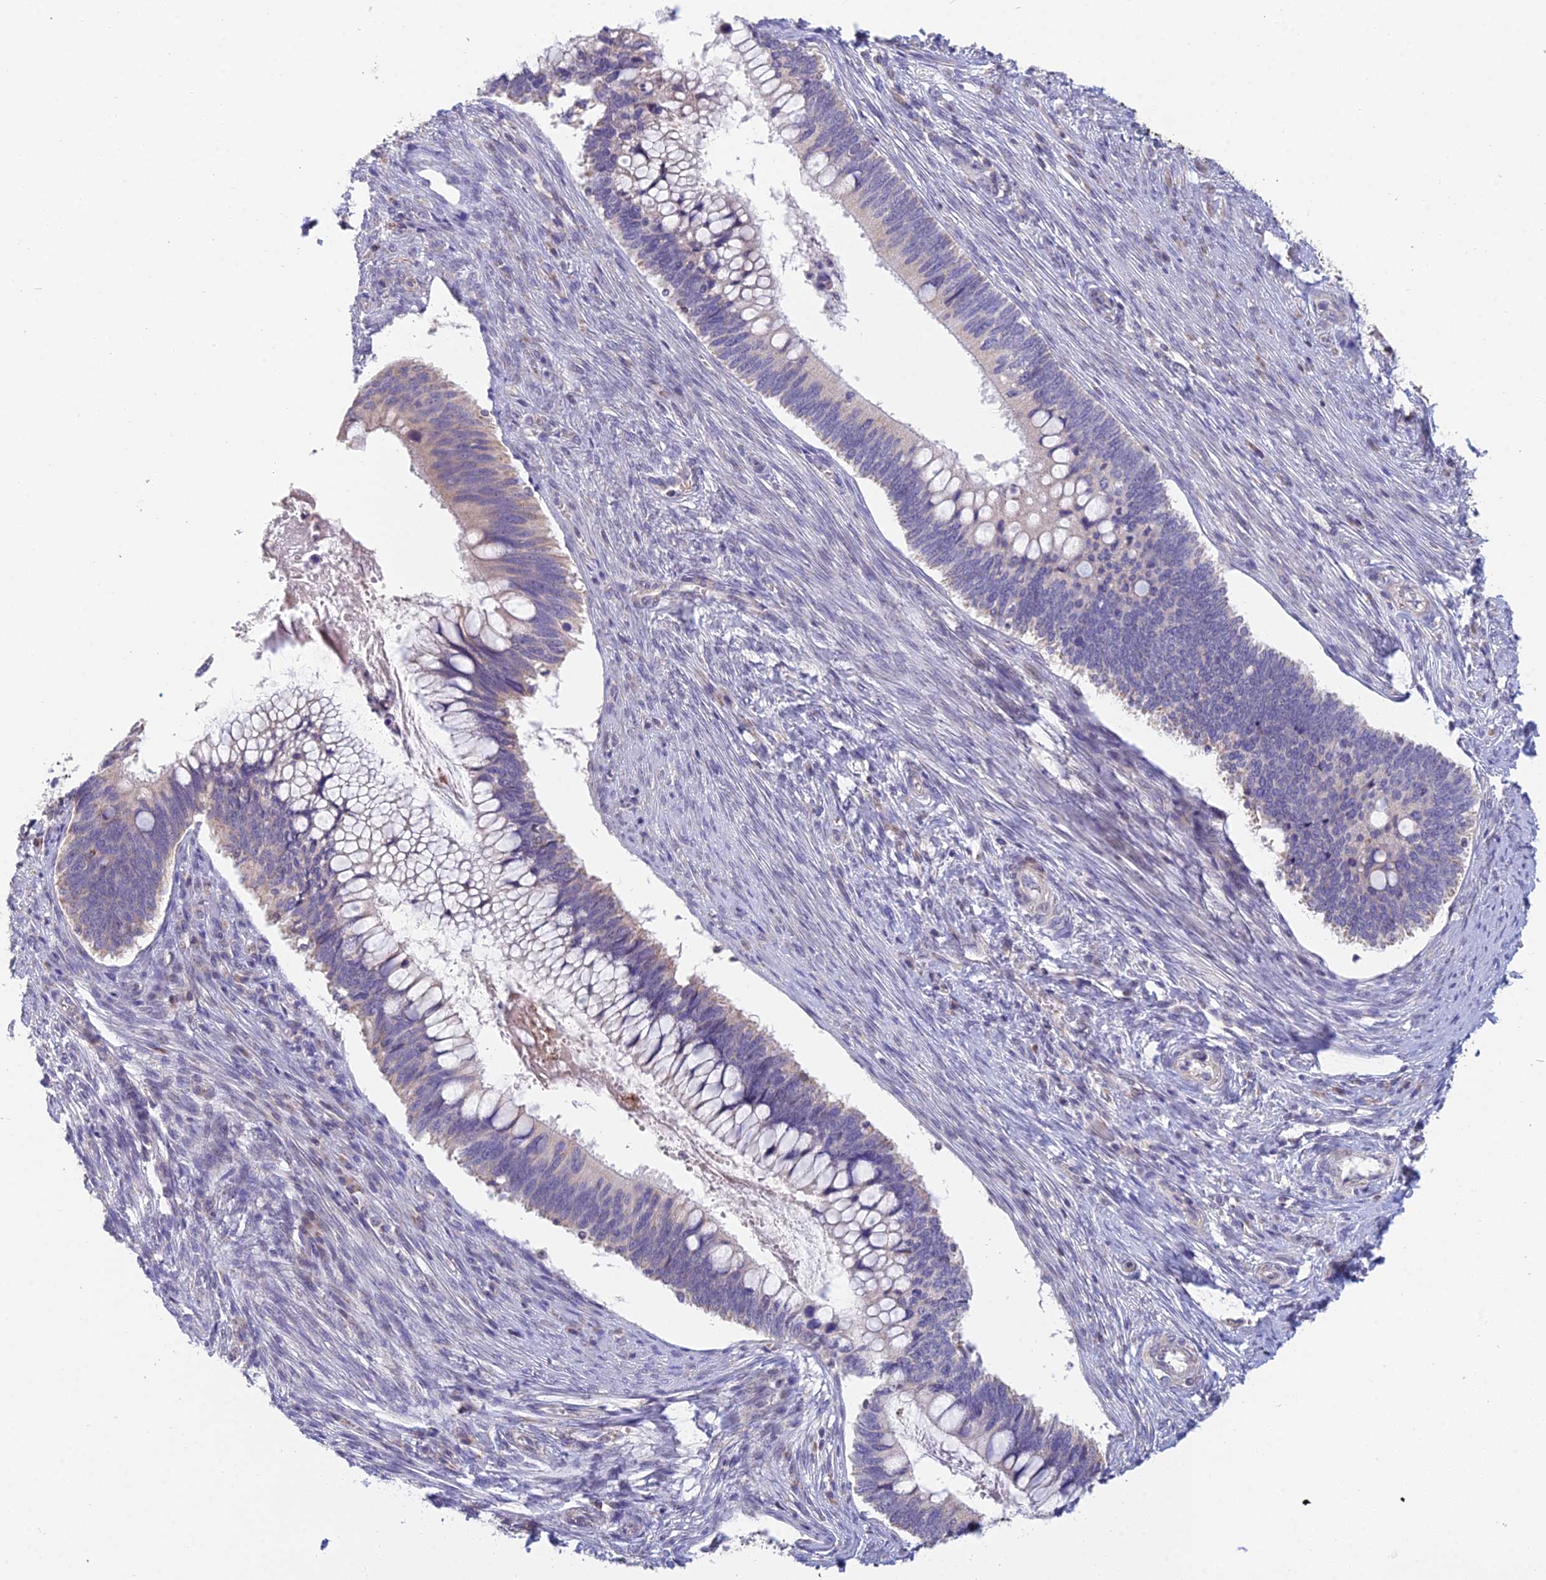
{"staining": {"intensity": "weak", "quantity": "<25%", "location": "cytoplasmic/membranous"}, "tissue": "cervical cancer", "cell_type": "Tumor cells", "image_type": "cancer", "snomed": [{"axis": "morphology", "description": "Adenocarcinoma, NOS"}, {"axis": "topography", "description": "Cervix"}], "caption": "The histopathology image displays no significant staining in tumor cells of cervical cancer (adenocarcinoma).", "gene": "CFAP206", "patient": {"sex": "female", "age": 42}}